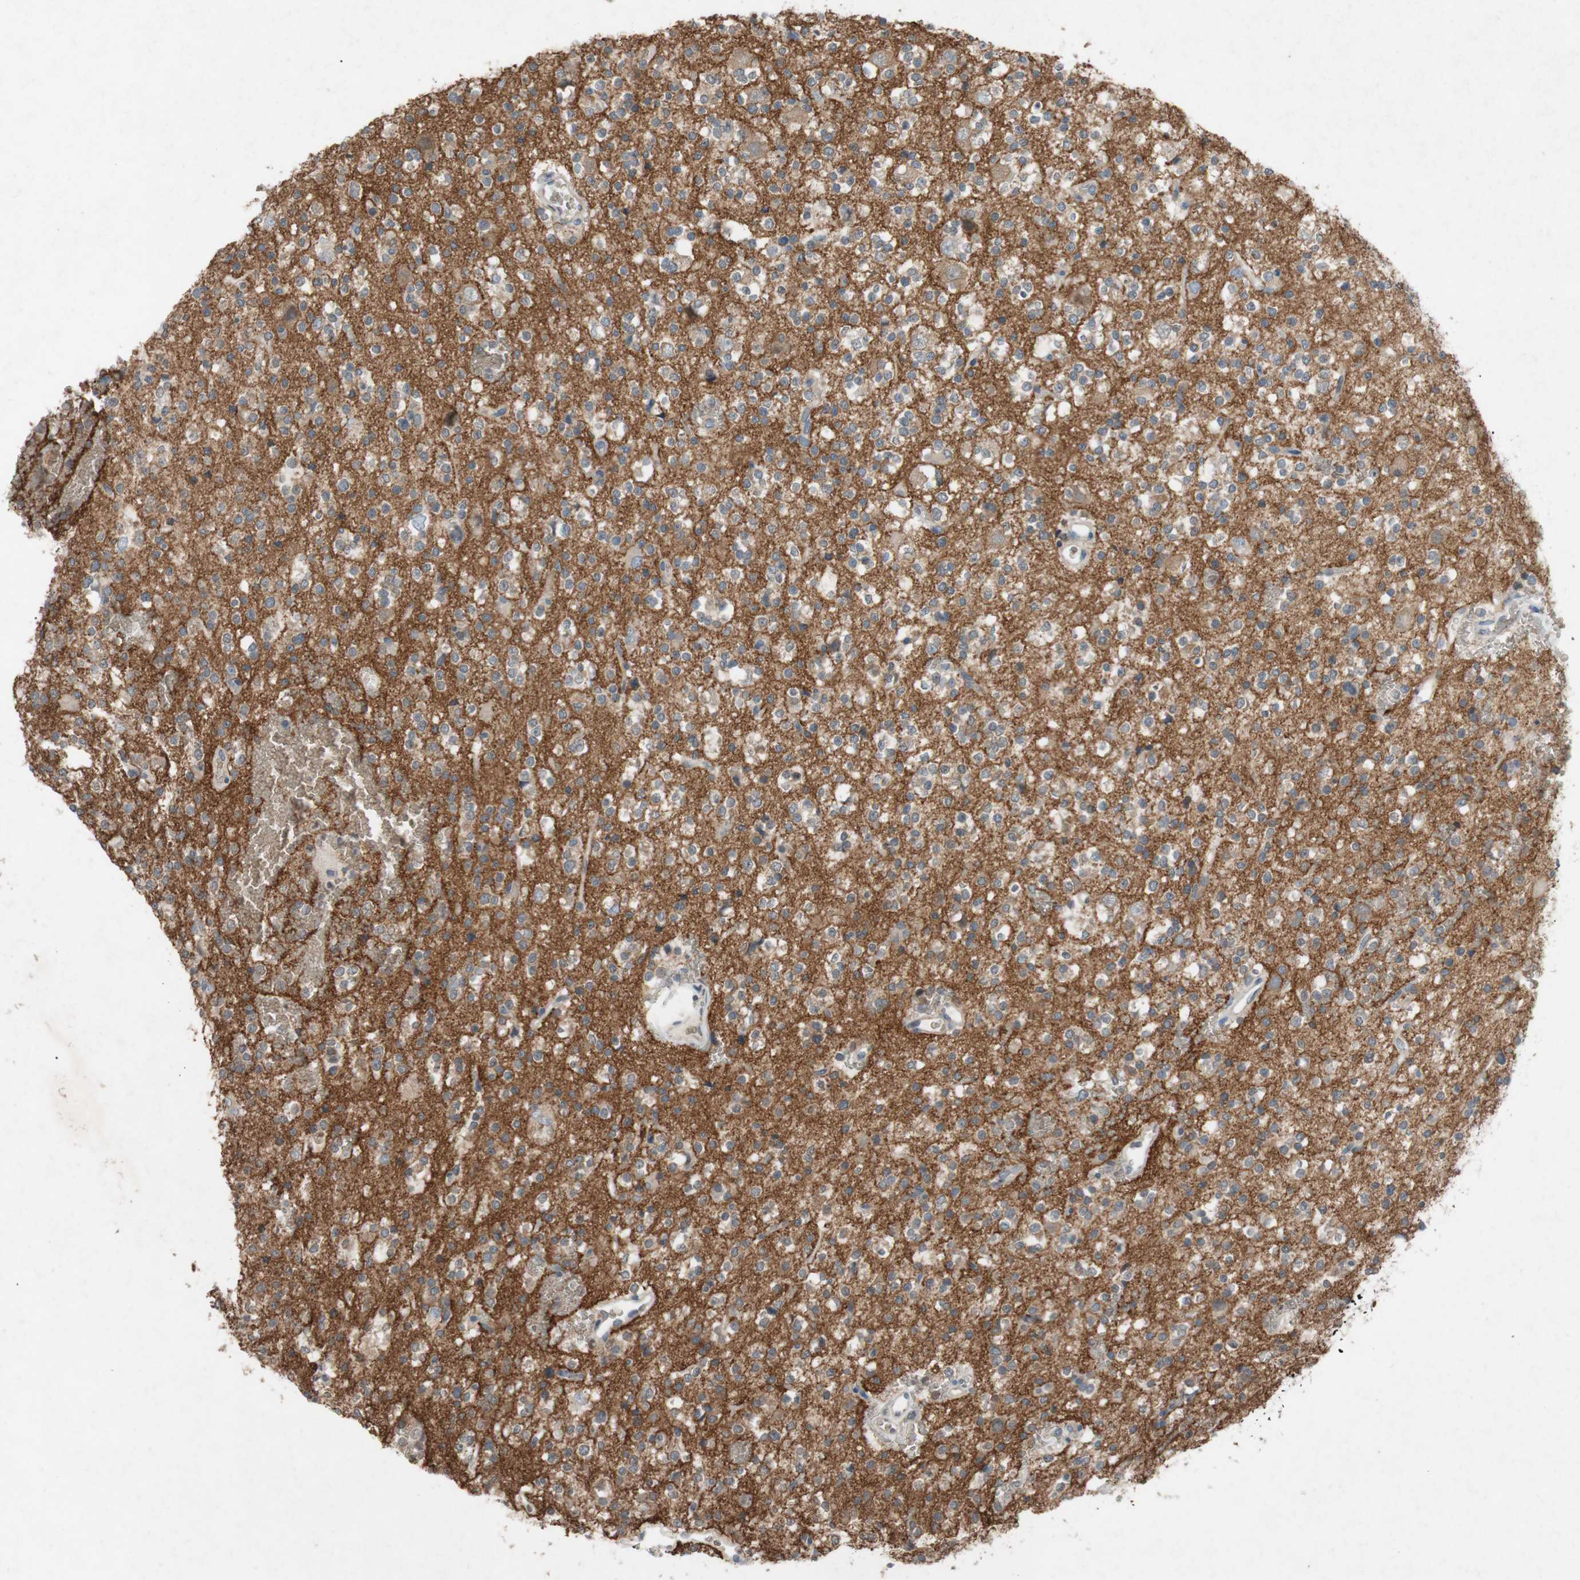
{"staining": {"intensity": "weak", "quantity": "<25%", "location": "cytoplasmic/membranous"}, "tissue": "glioma", "cell_type": "Tumor cells", "image_type": "cancer", "snomed": [{"axis": "morphology", "description": "Glioma, malignant, High grade"}, {"axis": "topography", "description": "Brain"}], "caption": "DAB (3,3'-diaminobenzidine) immunohistochemical staining of malignant high-grade glioma displays no significant expression in tumor cells.", "gene": "ADD2", "patient": {"sex": "male", "age": 47}}